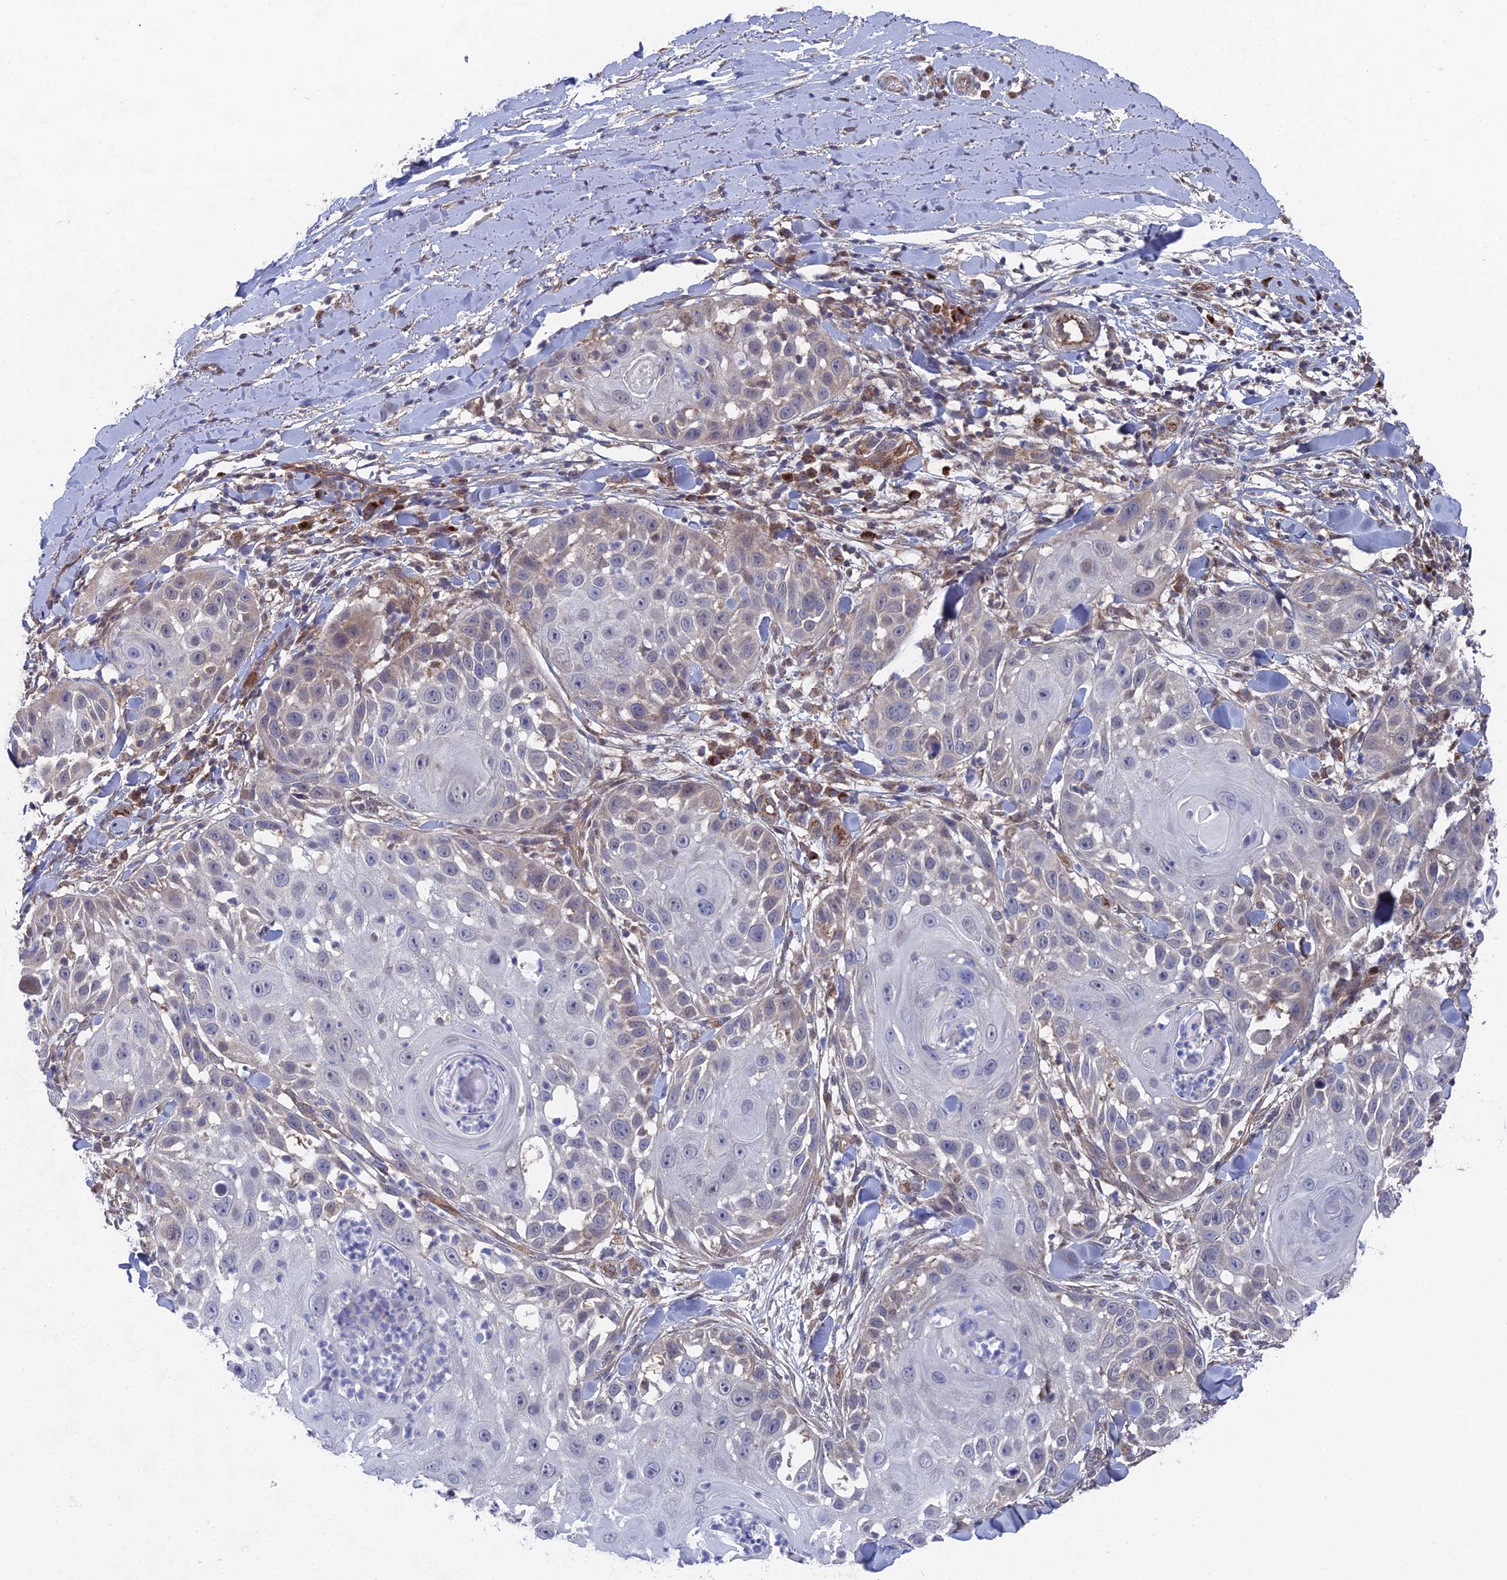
{"staining": {"intensity": "weak", "quantity": "<25%", "location": "cytoplasmic/membranous"}, "tissue": "skin cancer", "cell_type": "Tumor cells", "image_type": "cancer", "snomed": [{"axis": "morphology", "description": "Squamous cell carcinoma, NOS"}, {"axis": "topography", "description": "Skin"}], "caption": "An image of human skin squamous cell carcinoma is negative for staining in tumor cells. (Brightfield microscopy of DAB (3,3'-diaminobenzidine) immunohistochemistry (IHC) at high magnification).", "gene": "UNC5D", "patient": {"sex": "female", "age": 44}}